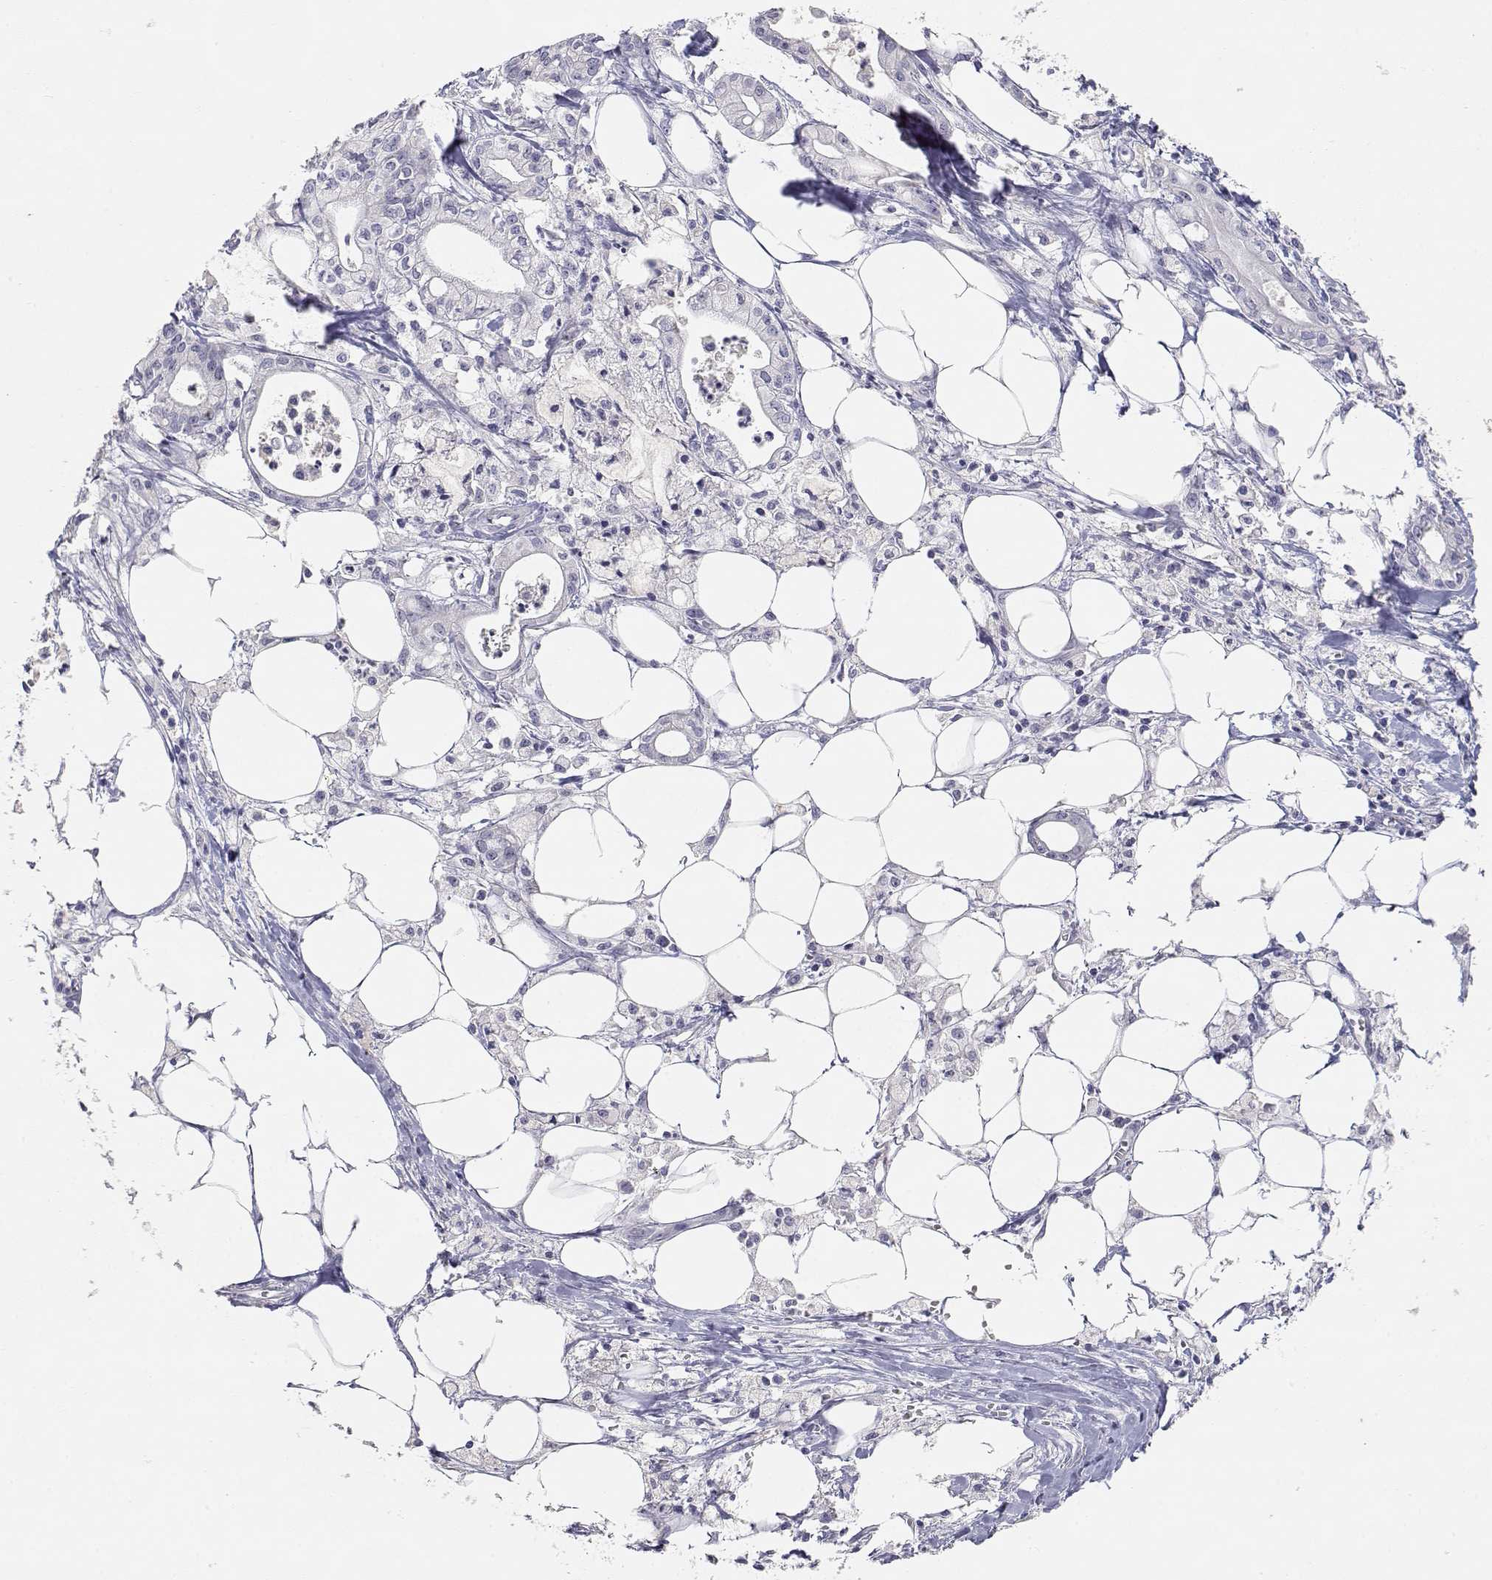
{"staining": {"intensity": "negative", "quantity": "none", "location": "none"}, "tissue": "pancreatic cancer", "cell_type": "Tumor cells", "image_type": "cancer", "snomed": [{"axis": "morphology", "description": "Adenocarcinoma, NOS"}, {"axis": "topography", "description": "Pancreas"}], "caption": "This histopathology image is of pancreatic adenocarcinoma stained with IHC to label a protein in brown with the nuclei are counter-stained blue. There is no staining in tumor cells.", "gene": "ADA", "patient": {"sex": "male", "age": 71}}